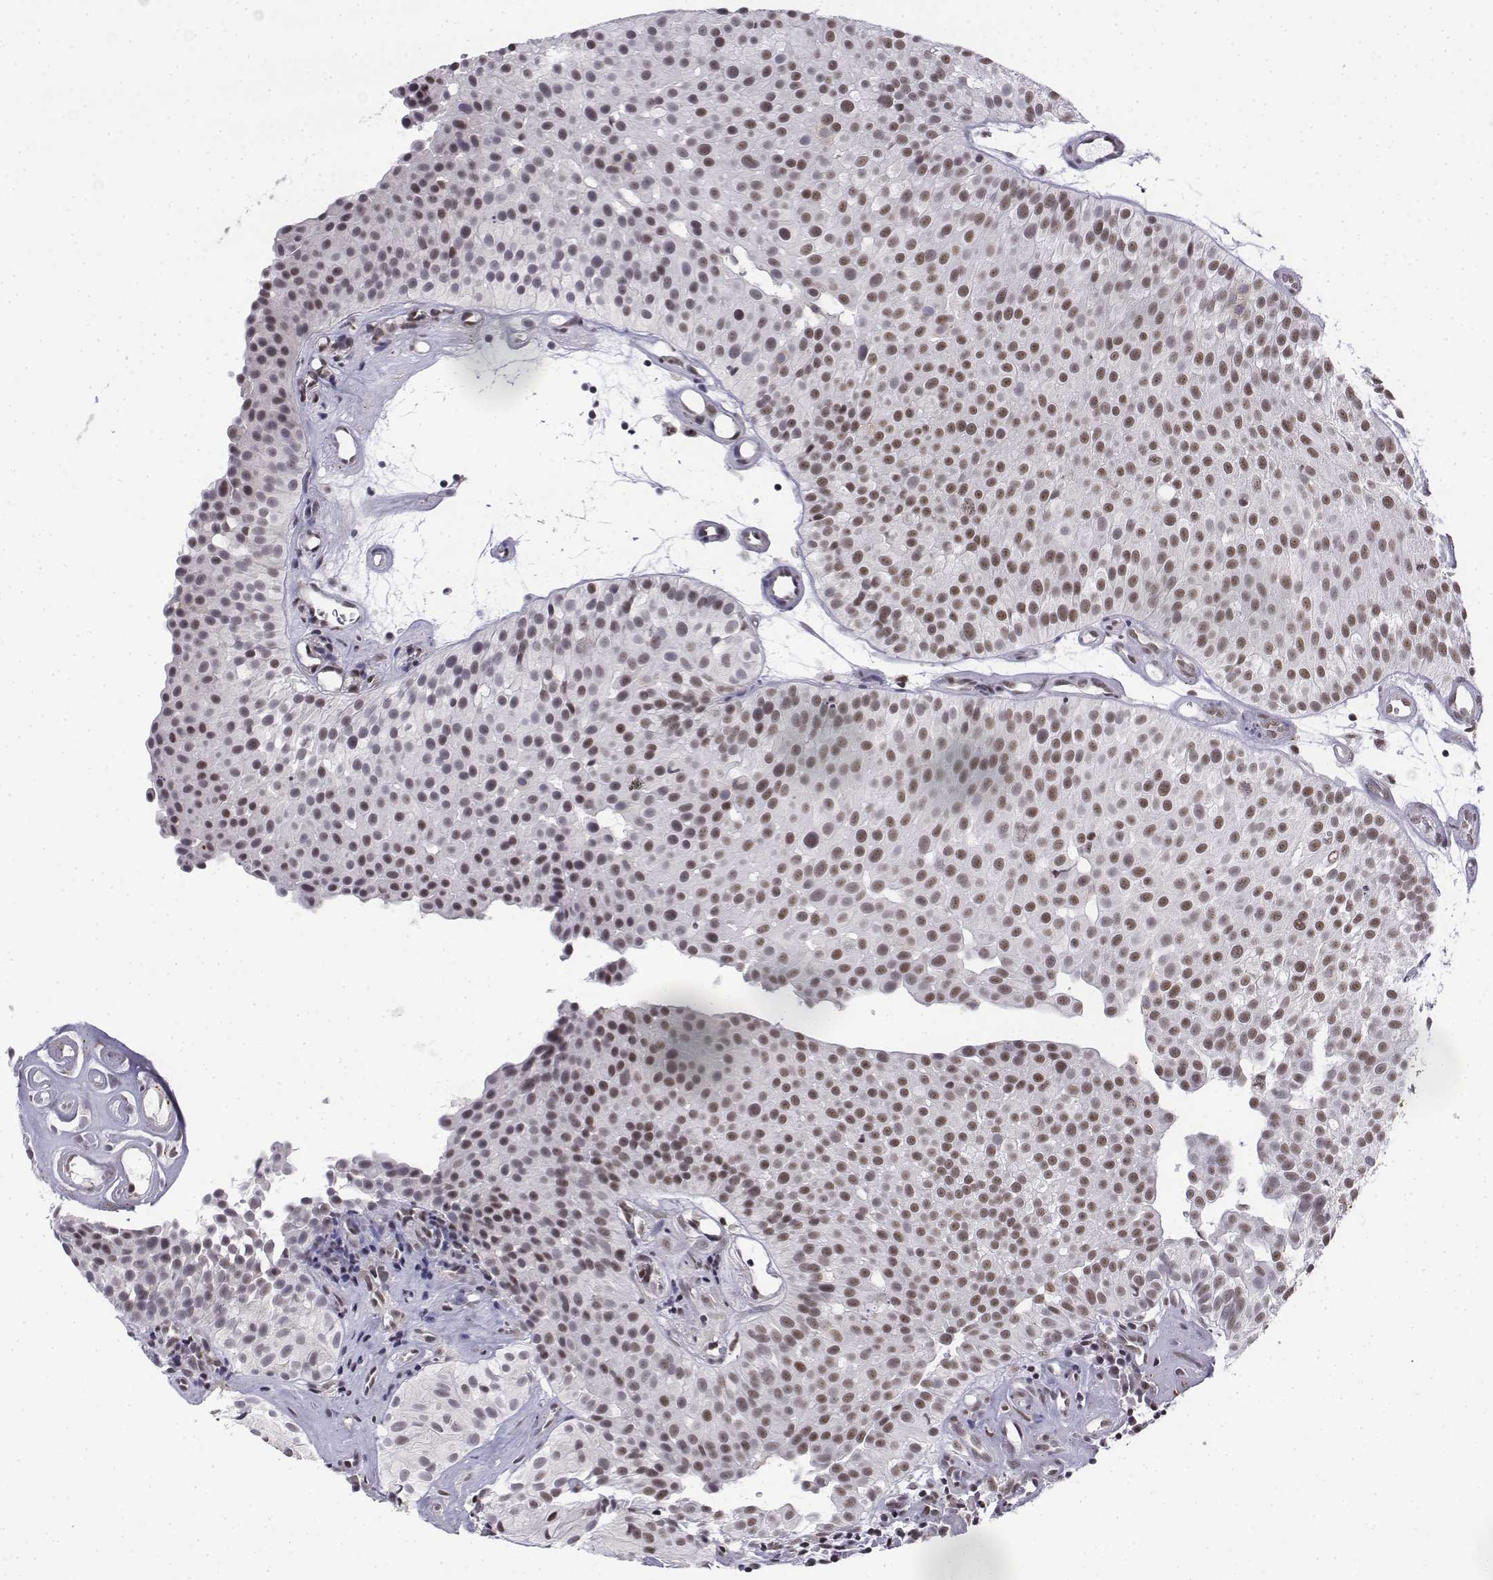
{"staining": {"intensity": "moderate", "quantity": ">75%", "location": "nuclear"}, "tissue": "urothelial cancer", "cell_type": "Tumor cells", "image_type": "cancer", "snomed": [{"axis": "morphology", "description": "Urothelial carcinoma, Low grade"}, {"axis": "topography", "description": "Urinary bladder"}], "caption": "This histopathology image reveals IHC staining of urothelial cancer, with medium moderate nuclear staining in approximately >75% of tumor cells.", "gene": "SETD1A", "patient": {"sex": "female", "age": 87}}